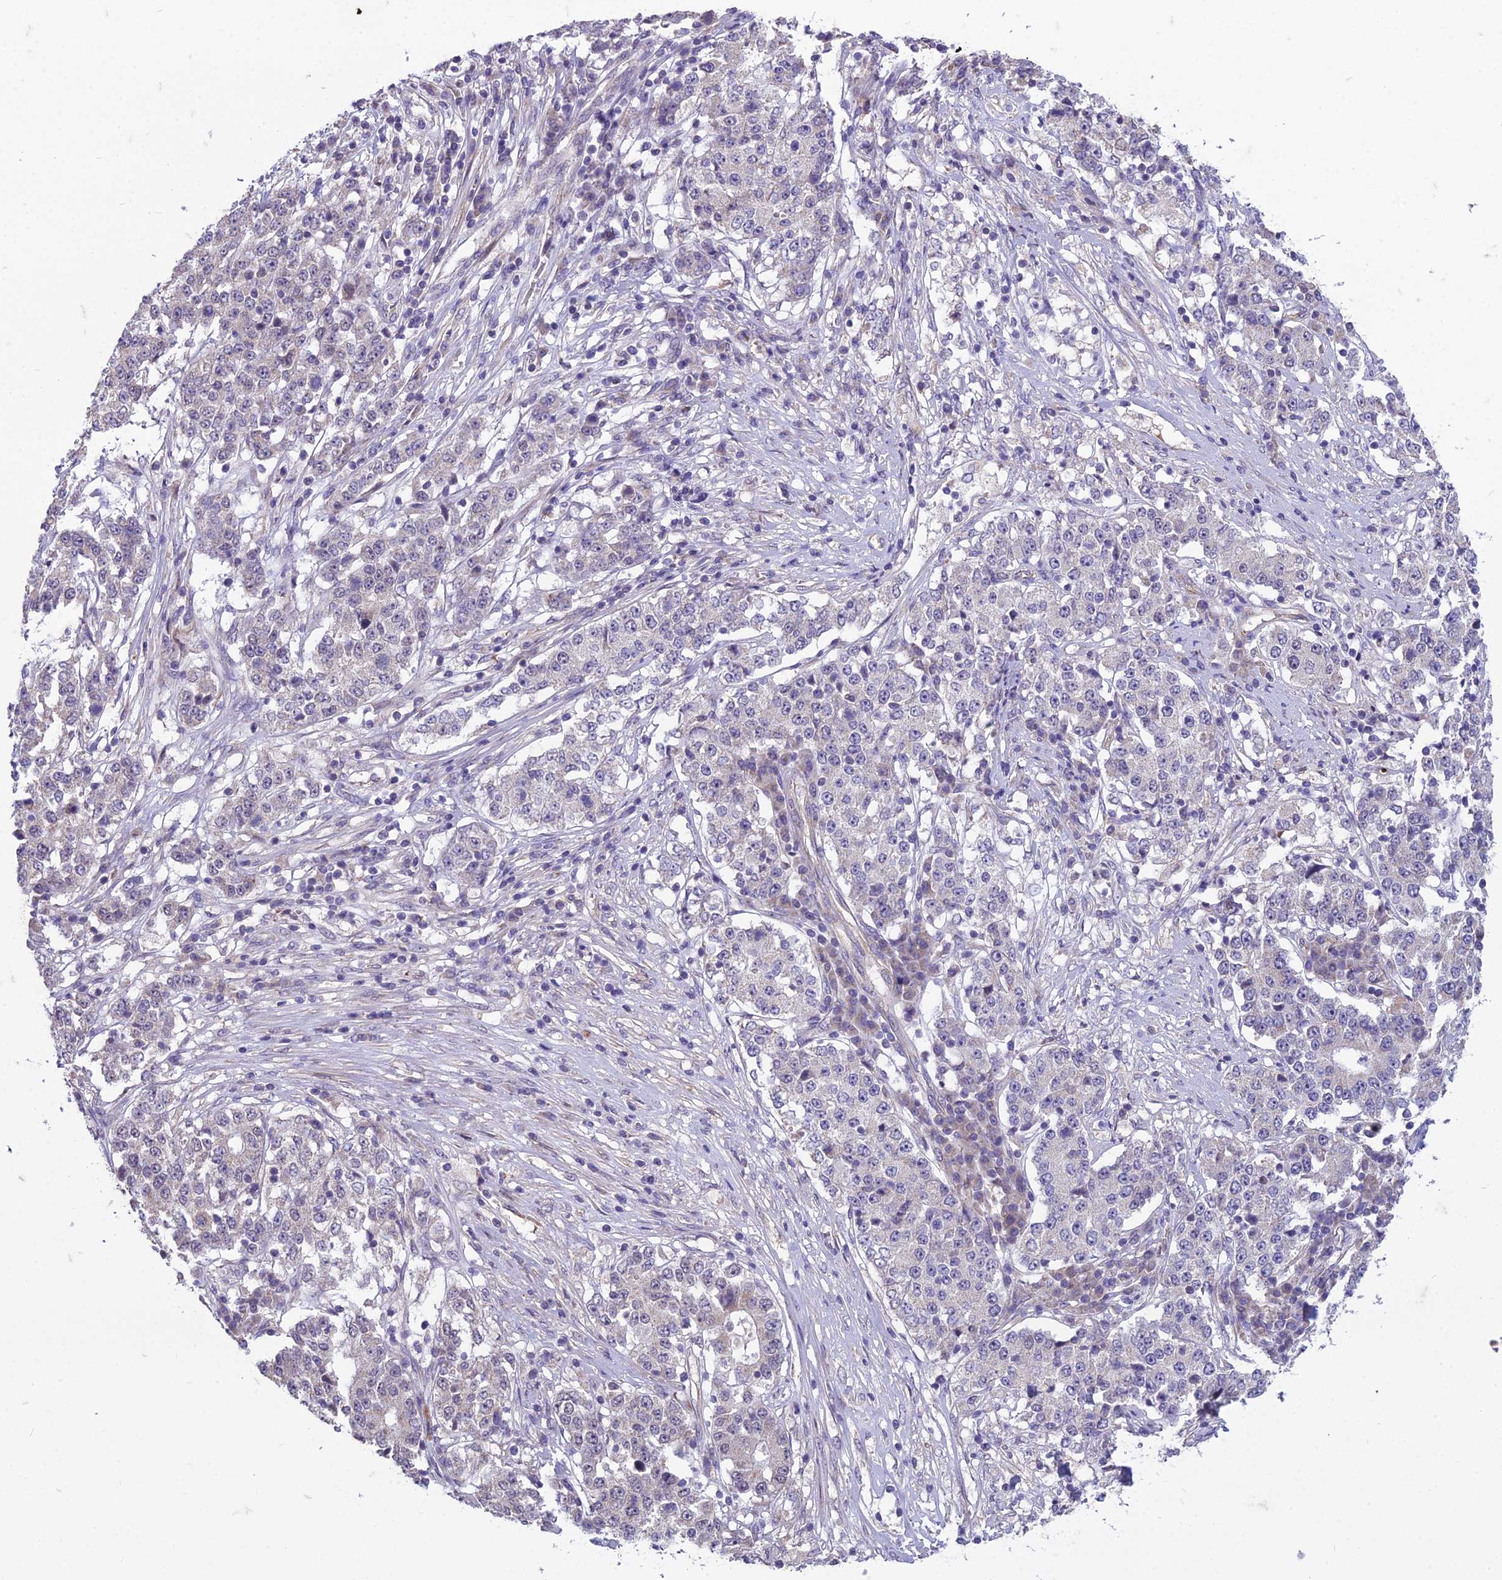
{"staining": {"intensity": "negative", "quantity": "none", "location": "none"}, "tissue": "stomach cancer", "cell_type": "Tumor cells", "image_type": "cancer", "snomed": [{"axis": "morphology", "description": "Adenocarcinoma, NOS"}, {"axis": "topography", "description": "Stomach"}], "caption": "Immunohistochemical staining of human adenocarcinoma (stomach) shows no significant positivity in tumor cells. The staining was performed using DAB to visualize the protein expression in brown, while the nuclei were stained in blue with hematoxylin (Magnification: 20x).", "gene": "DUS2", "patient": {"sex": "male", "age": 59}}